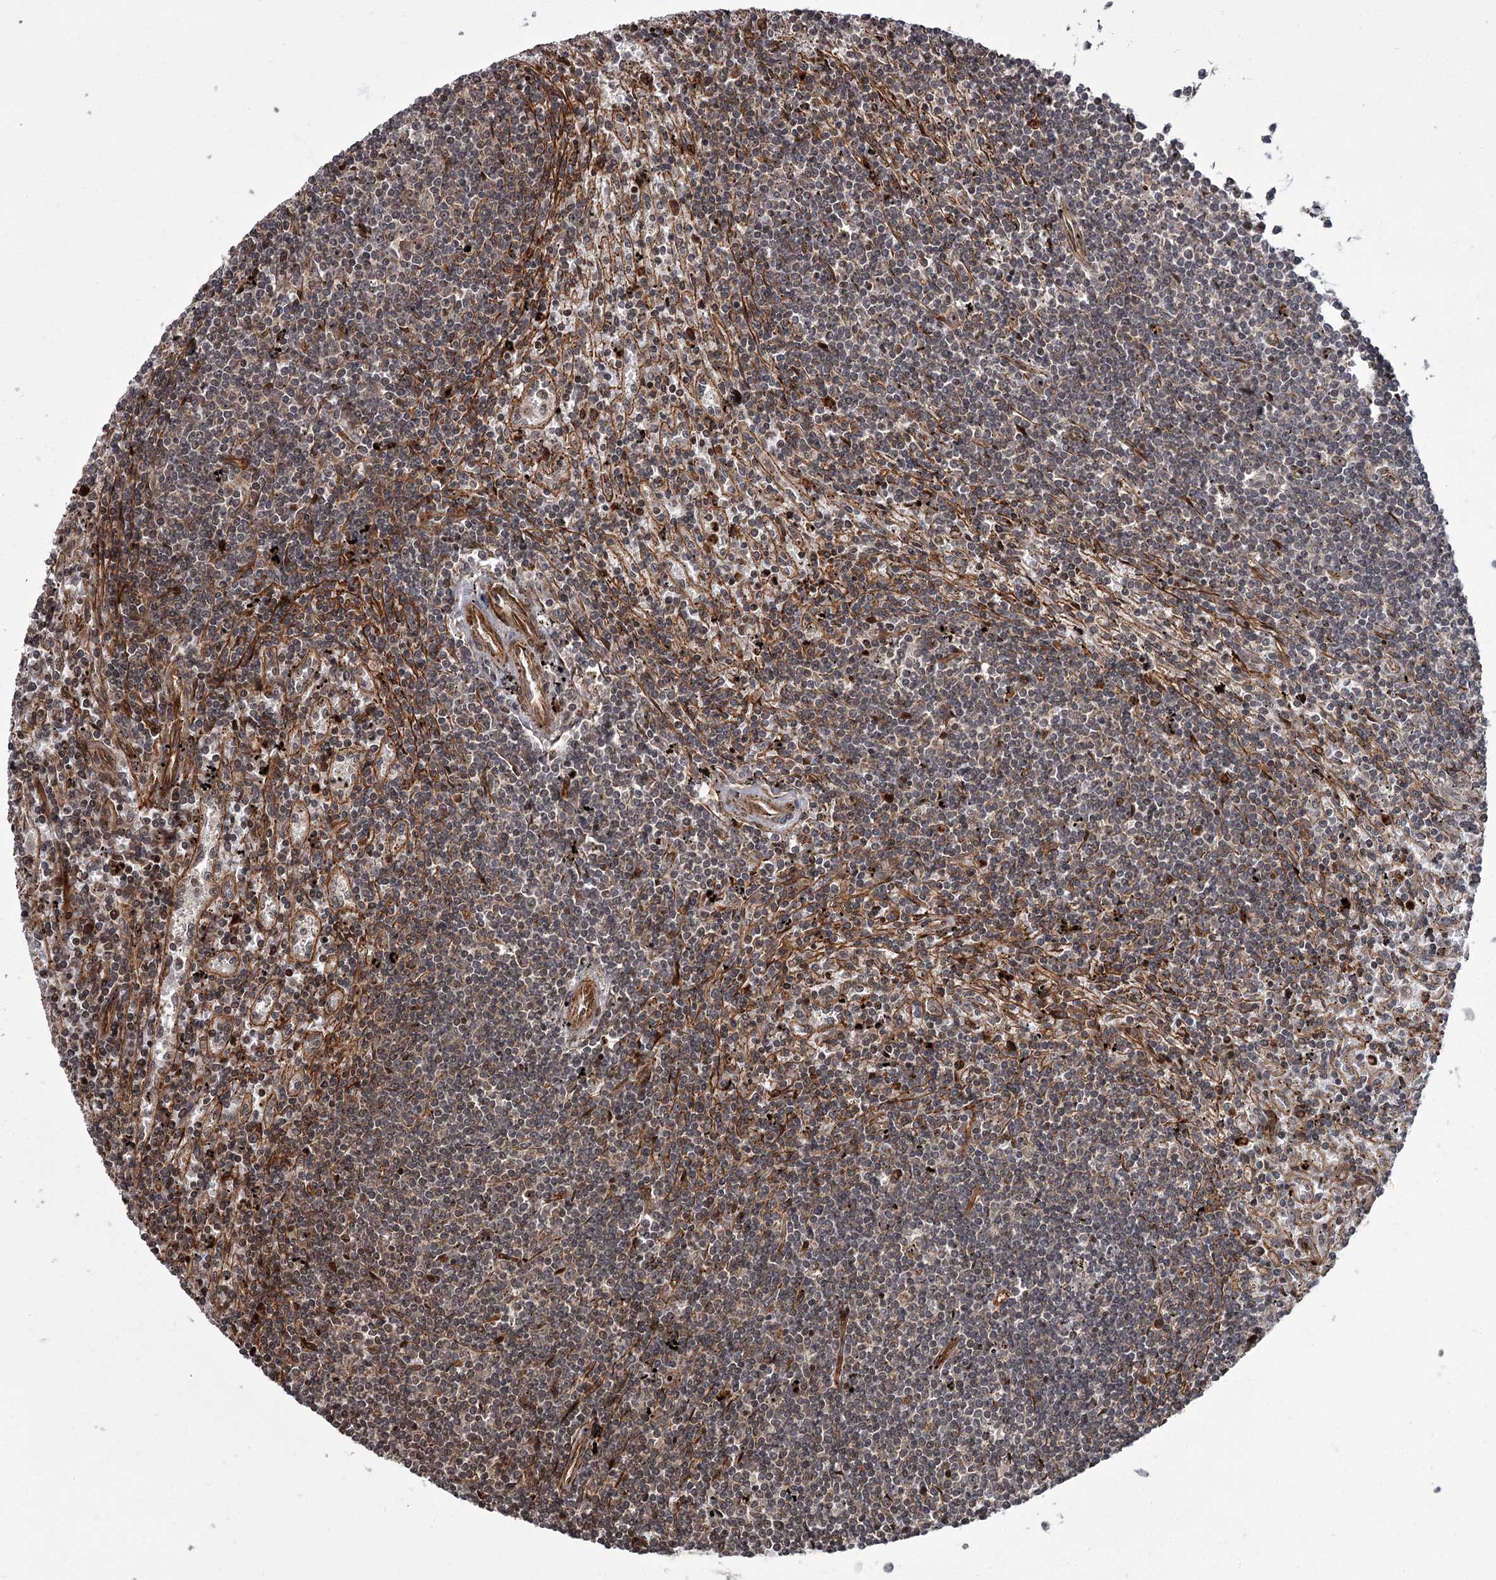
{"staining": {"intensity": "weak", "quantity": "25%-75%", "location": "cytoplasmic/membranous,nuclear"}, "tissue": "lymphoma", "cell_type": "Tumor cells", "image_type": "cancer", "snomed": [{"axis": "morphology", "description": "Malignant lymphoma, non-Hodgkin's type, Low grade"}, {"axis": "topography", "description": "Spleen"}], "caption": "DAB immunohistochemical staining of lymphoma exhibits weak cytoplasmic/membranous and nuclear protein expression in about 25%-75% of tumor cells. (Stains: DAB in brown, nuclei in blue, Microscopy: brightfield microscopy at high magnification).", "gene": "THAP9", "patient": {"sex": "male", "age": 76}}